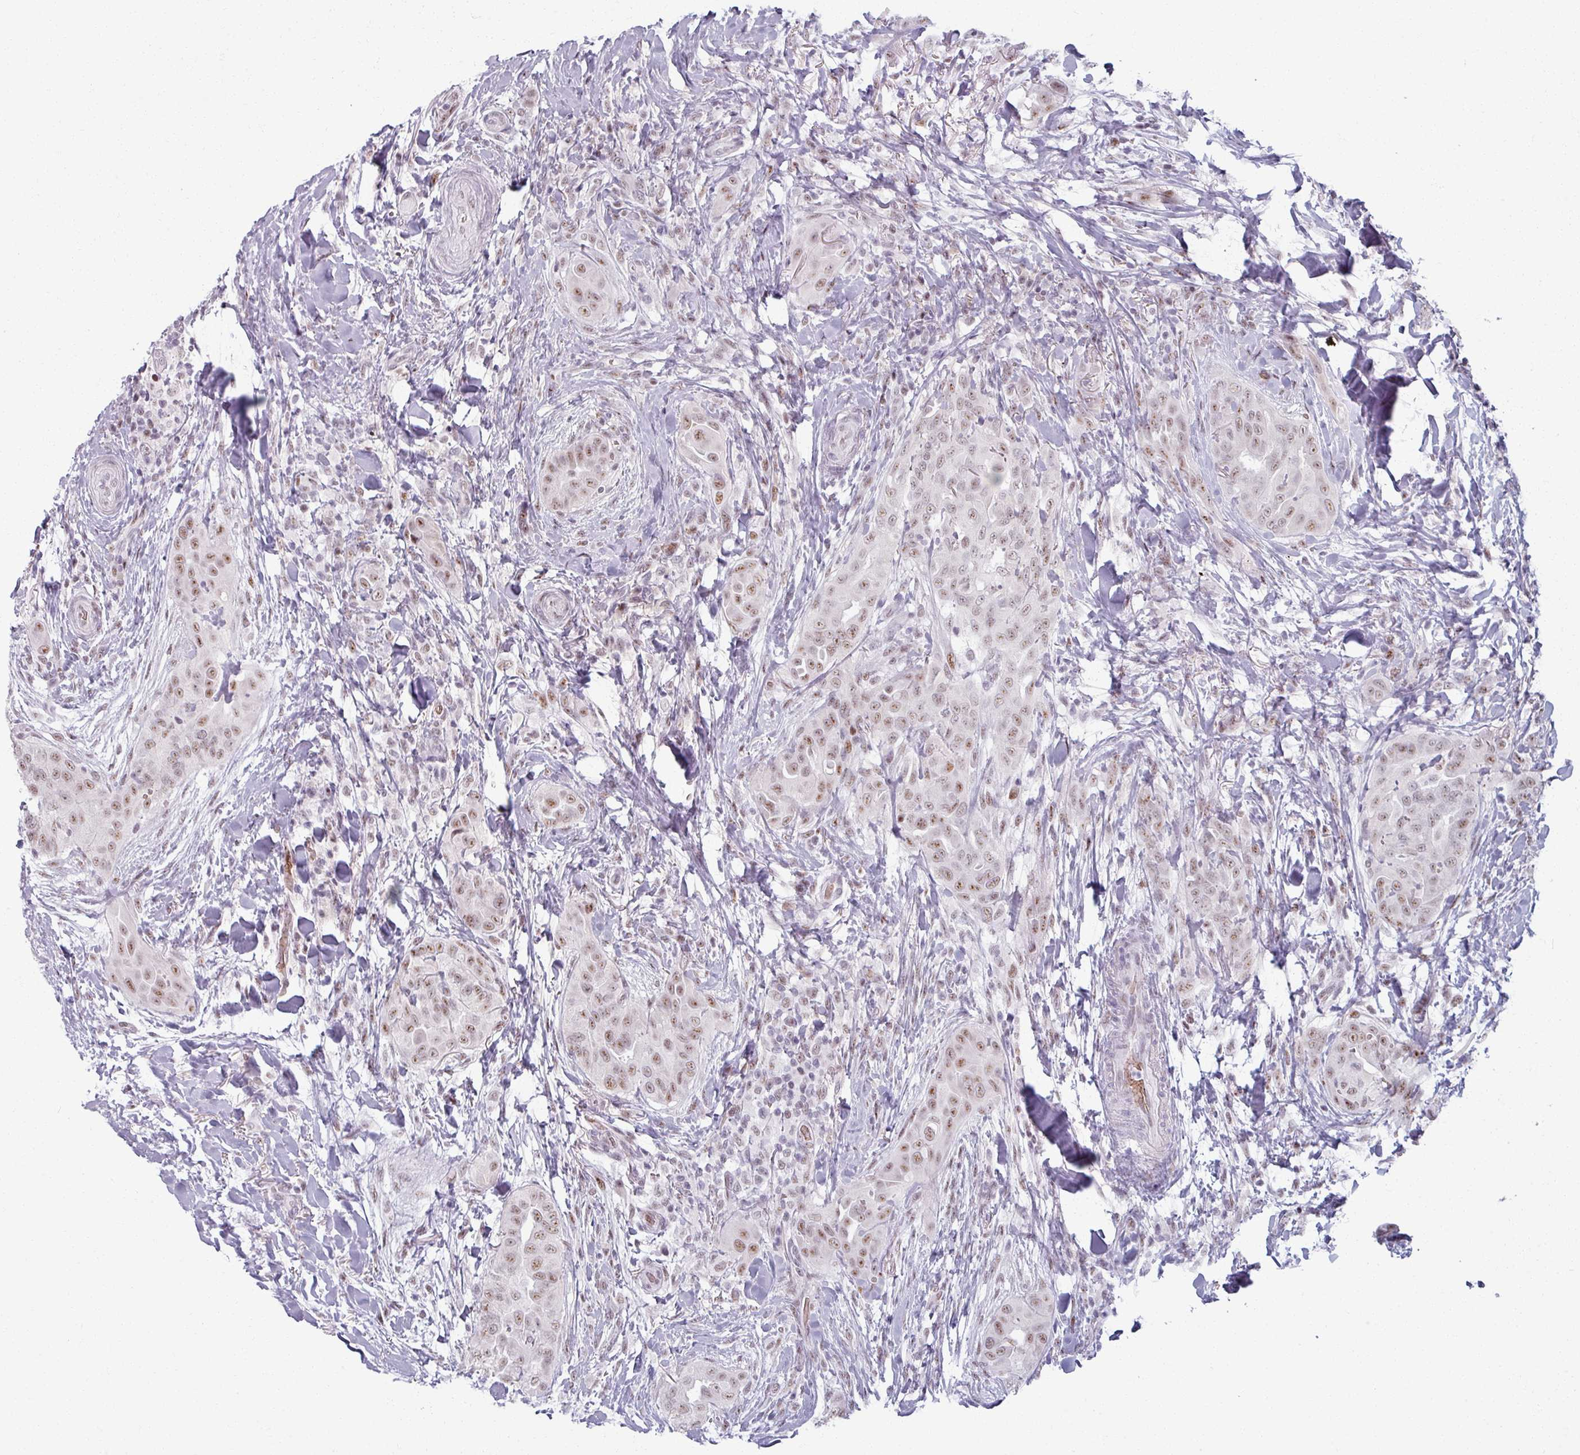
{"staining": {"intensity": "weak", "quantity": ">75%", "location": "nuclear"}, "tissue": "thyroid cancer", "cell_type": "Tumor cells", "image_type": "cancer", "snomed": [{"axis": "morphology", "description": "Papillary adenocarcinoma, NOS"}, {"axis": "topography", "description": "Thyroid gland"}], "caption": "A brown stain shows weak nuclear positivity of a protein in thyroid cancer (papillary adenocarcinoma) tumor cells. (Brightfield microscopy of DAB IHC at high magnification).", "gene": "NCOR1", "patient": {"sex": "male", "age": 61}}